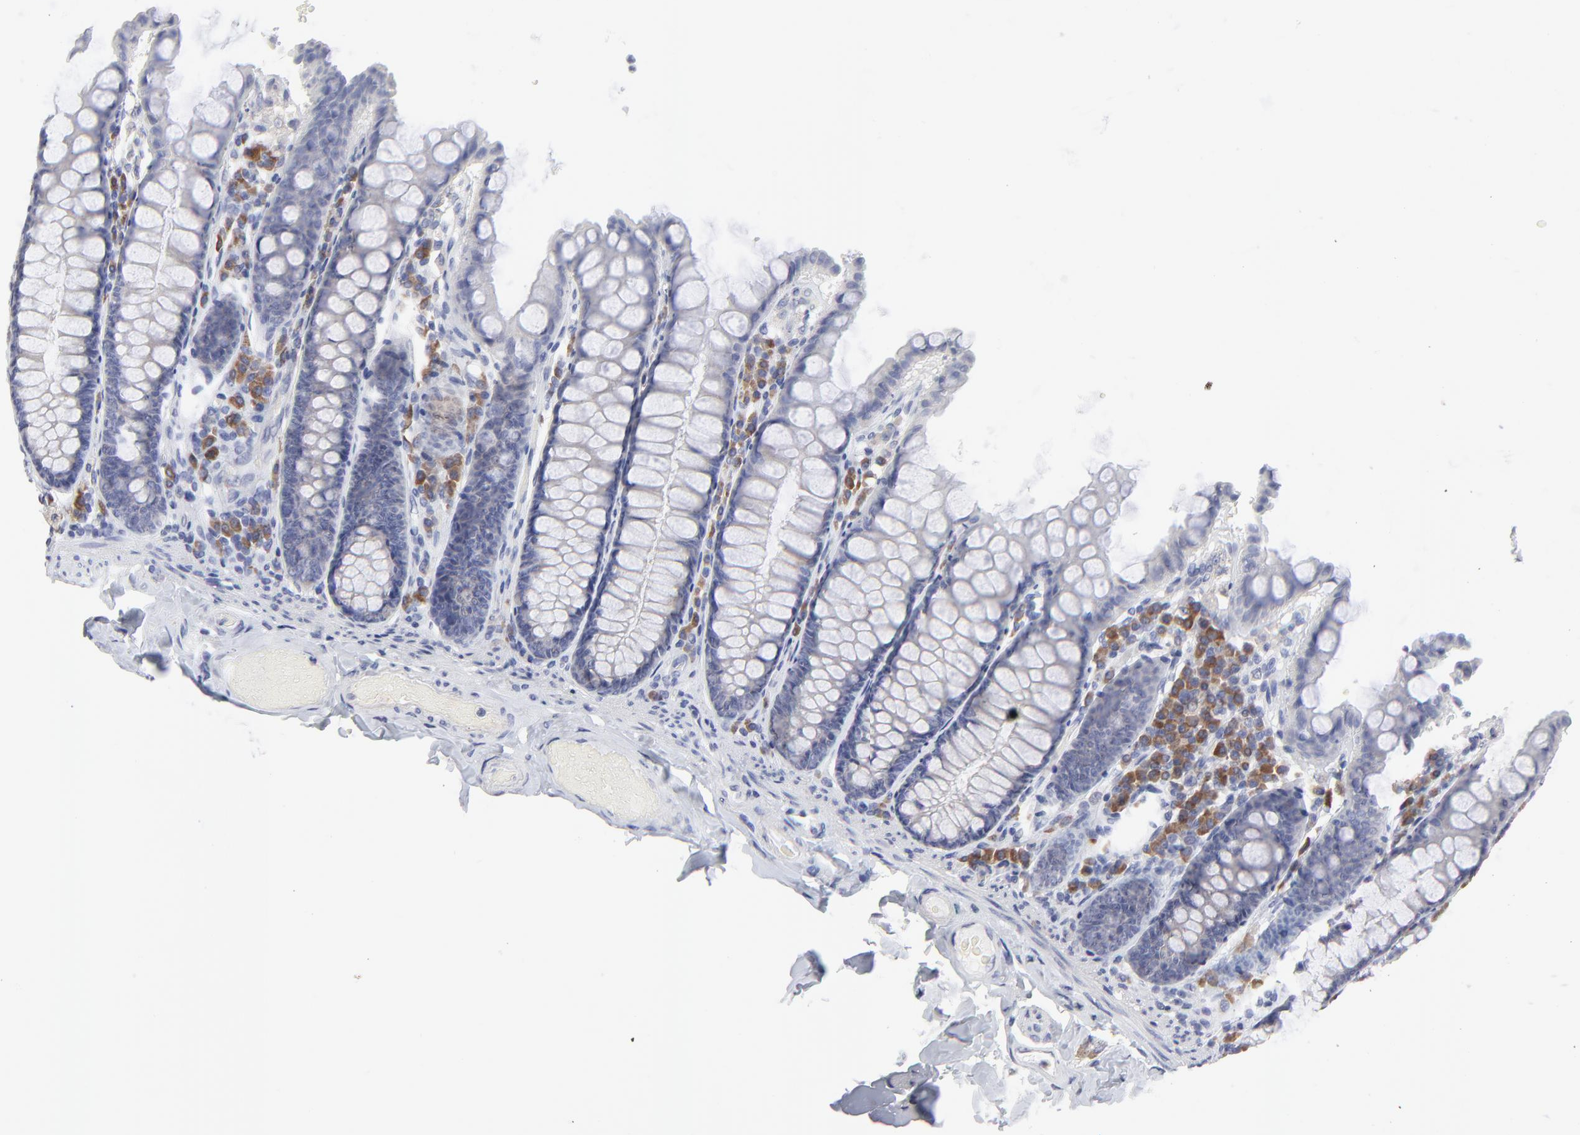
{"staining": {"intensity": "negative", "quantity": "none", "location": "none"}, "tissue": "colon", "cell_type": "Endothelial cells", "image_type": "normal", "snomed": [{"axis": "morphology", "description": "Normal tissue, NOS"}, {"axis": "topography", "description": "Colon"}], "caption": "The image demonstrates no staining of endothelial cells in benign colon. (Stains: DAB immunohistochemistry with hematoxylin counter stain, Microscopy: brightfield microscopy at high magnification).", "gene": "TRIM22", "patient": {"sex": "female", "age": 61}}